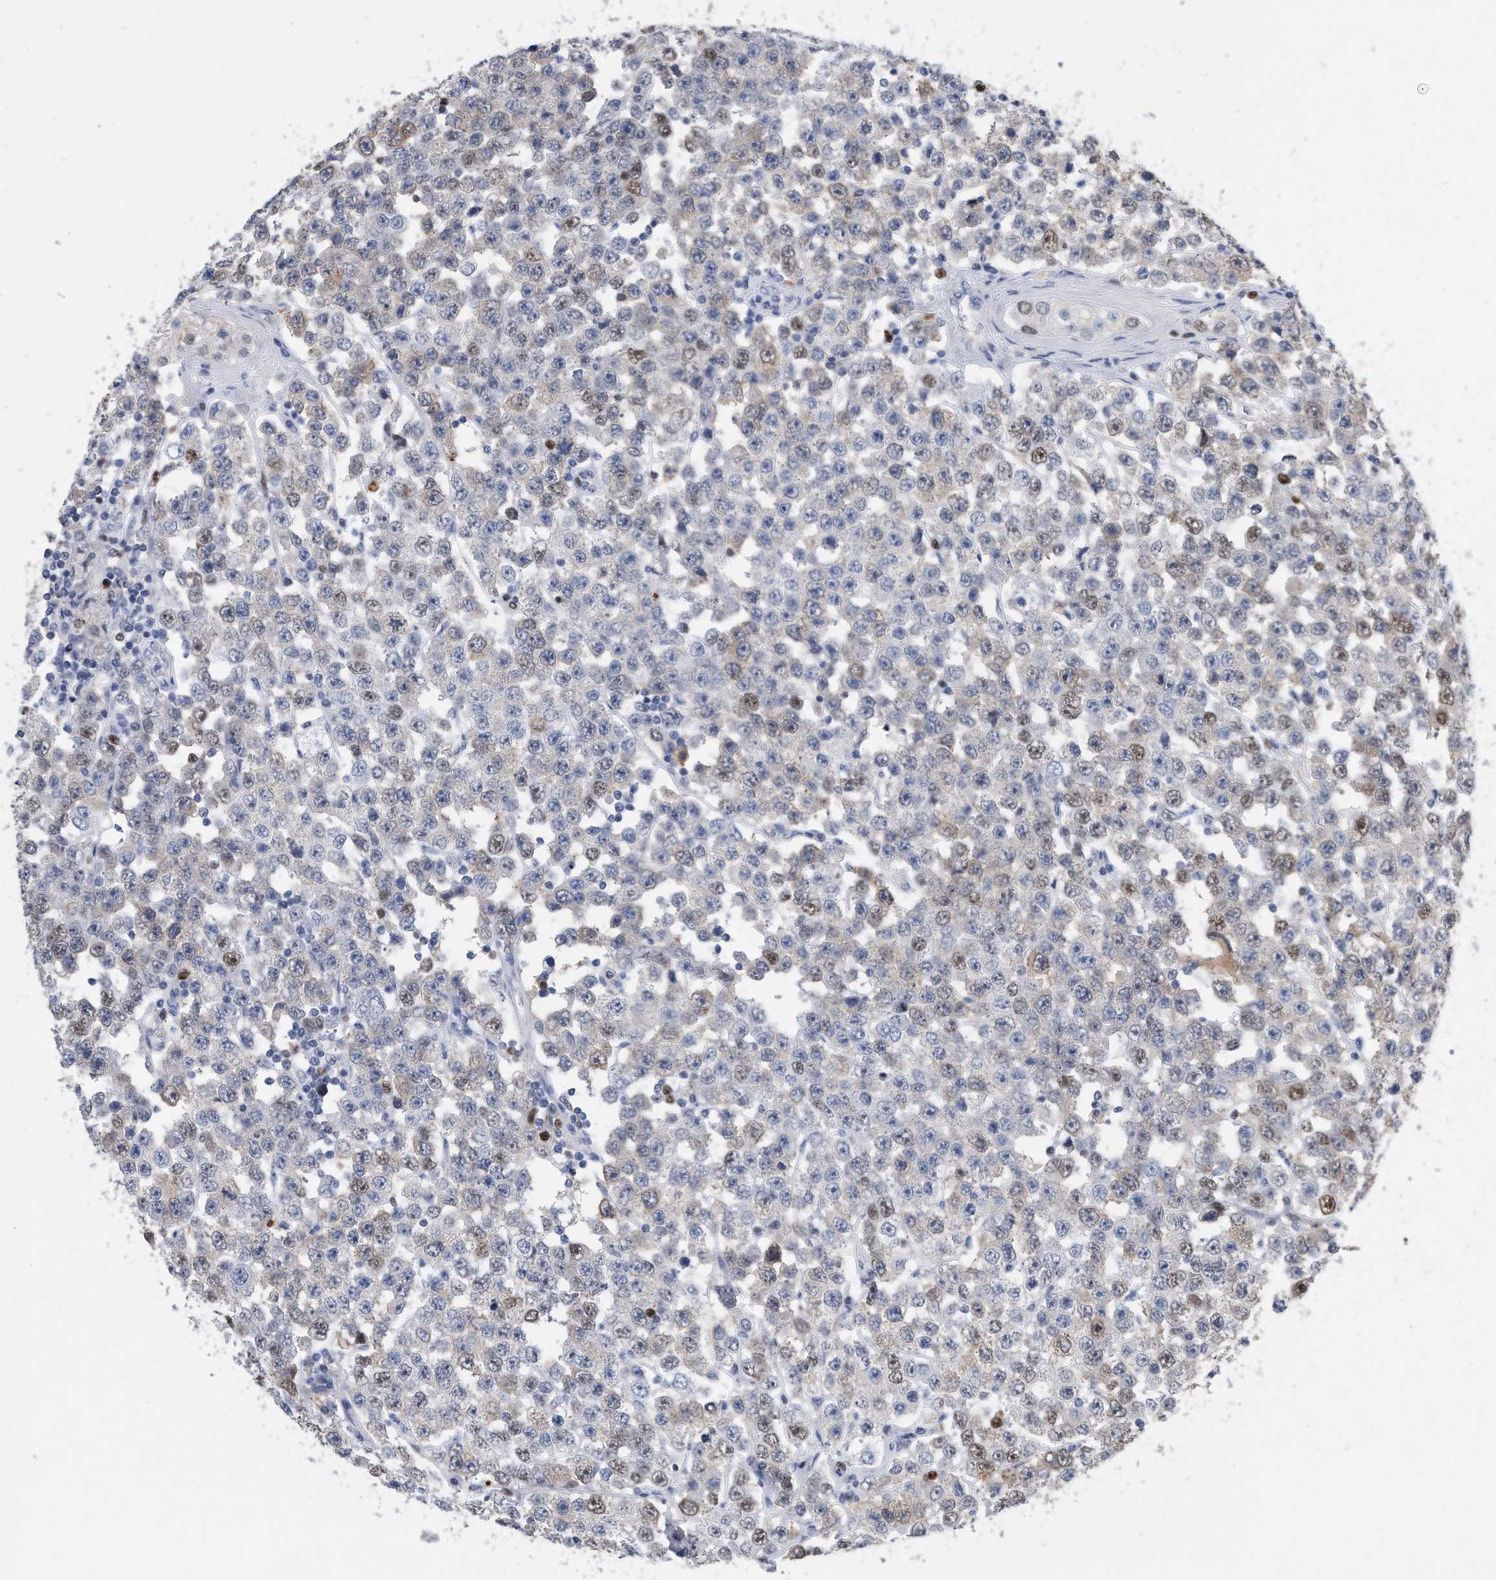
{"staining": {"intensity": "weak", "quantity": "25%-75%", "location": "nuclear"}, "tissue": "testis cancer", "cell_type": "Tumor cells", "image_type": "cancer", "snomed": [{"axis": "morphology", "description": "Seminoma, NOS"}, {"axis": "topography", "description": "Testis"}], "caption": "This micrograph reveals immunohistochemistry staining of seminoma (testis), with low weak nuclear positivity in approximately 25%-75% of tumor cells.", "gene": "PCNA", "patient": {"sex": "male", "age": 28}}